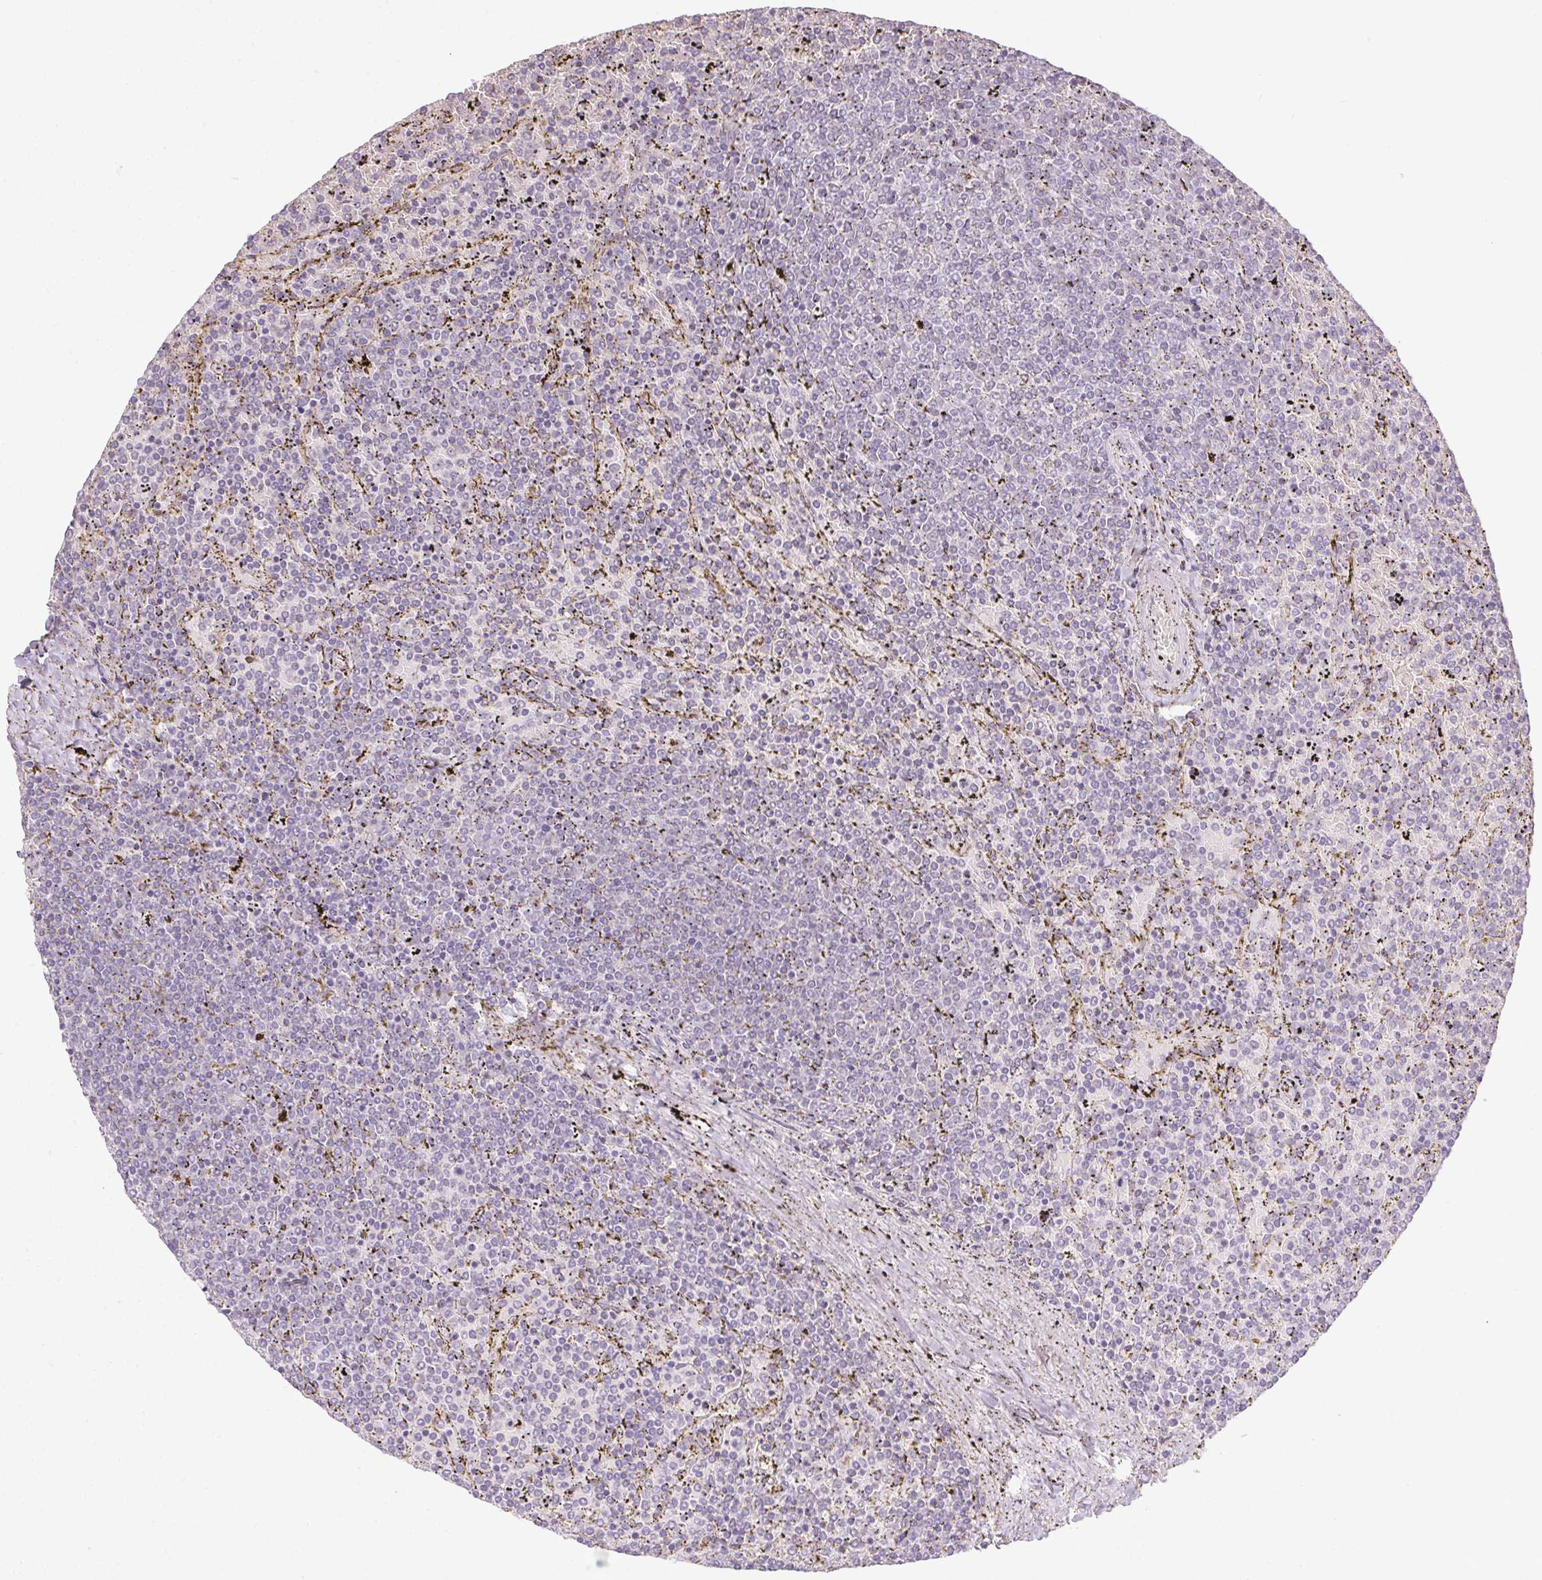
{"staining": {"intensity": "negative", "quantity": "none", "location": "none"}, "tissue": "lymphoma", "cell_type": "Tumor cells", "image_type": "cancer", "snomed": [{"axis": "morphology", "description": "Malignant lymphoma, non-Hodgkin's type, Low grade"}, {"axis": "topography", "description": "Spleen"}], "caption": "High power microscopy image of an immunohistochemistry (IHC) histopathology image of malignant lymphoma, non-Hodgkin's type (low-grade), revealing no significant staining in tumor cells.", "gene": "CTCFL", "patient": {"sex": "female", "age": 77}}